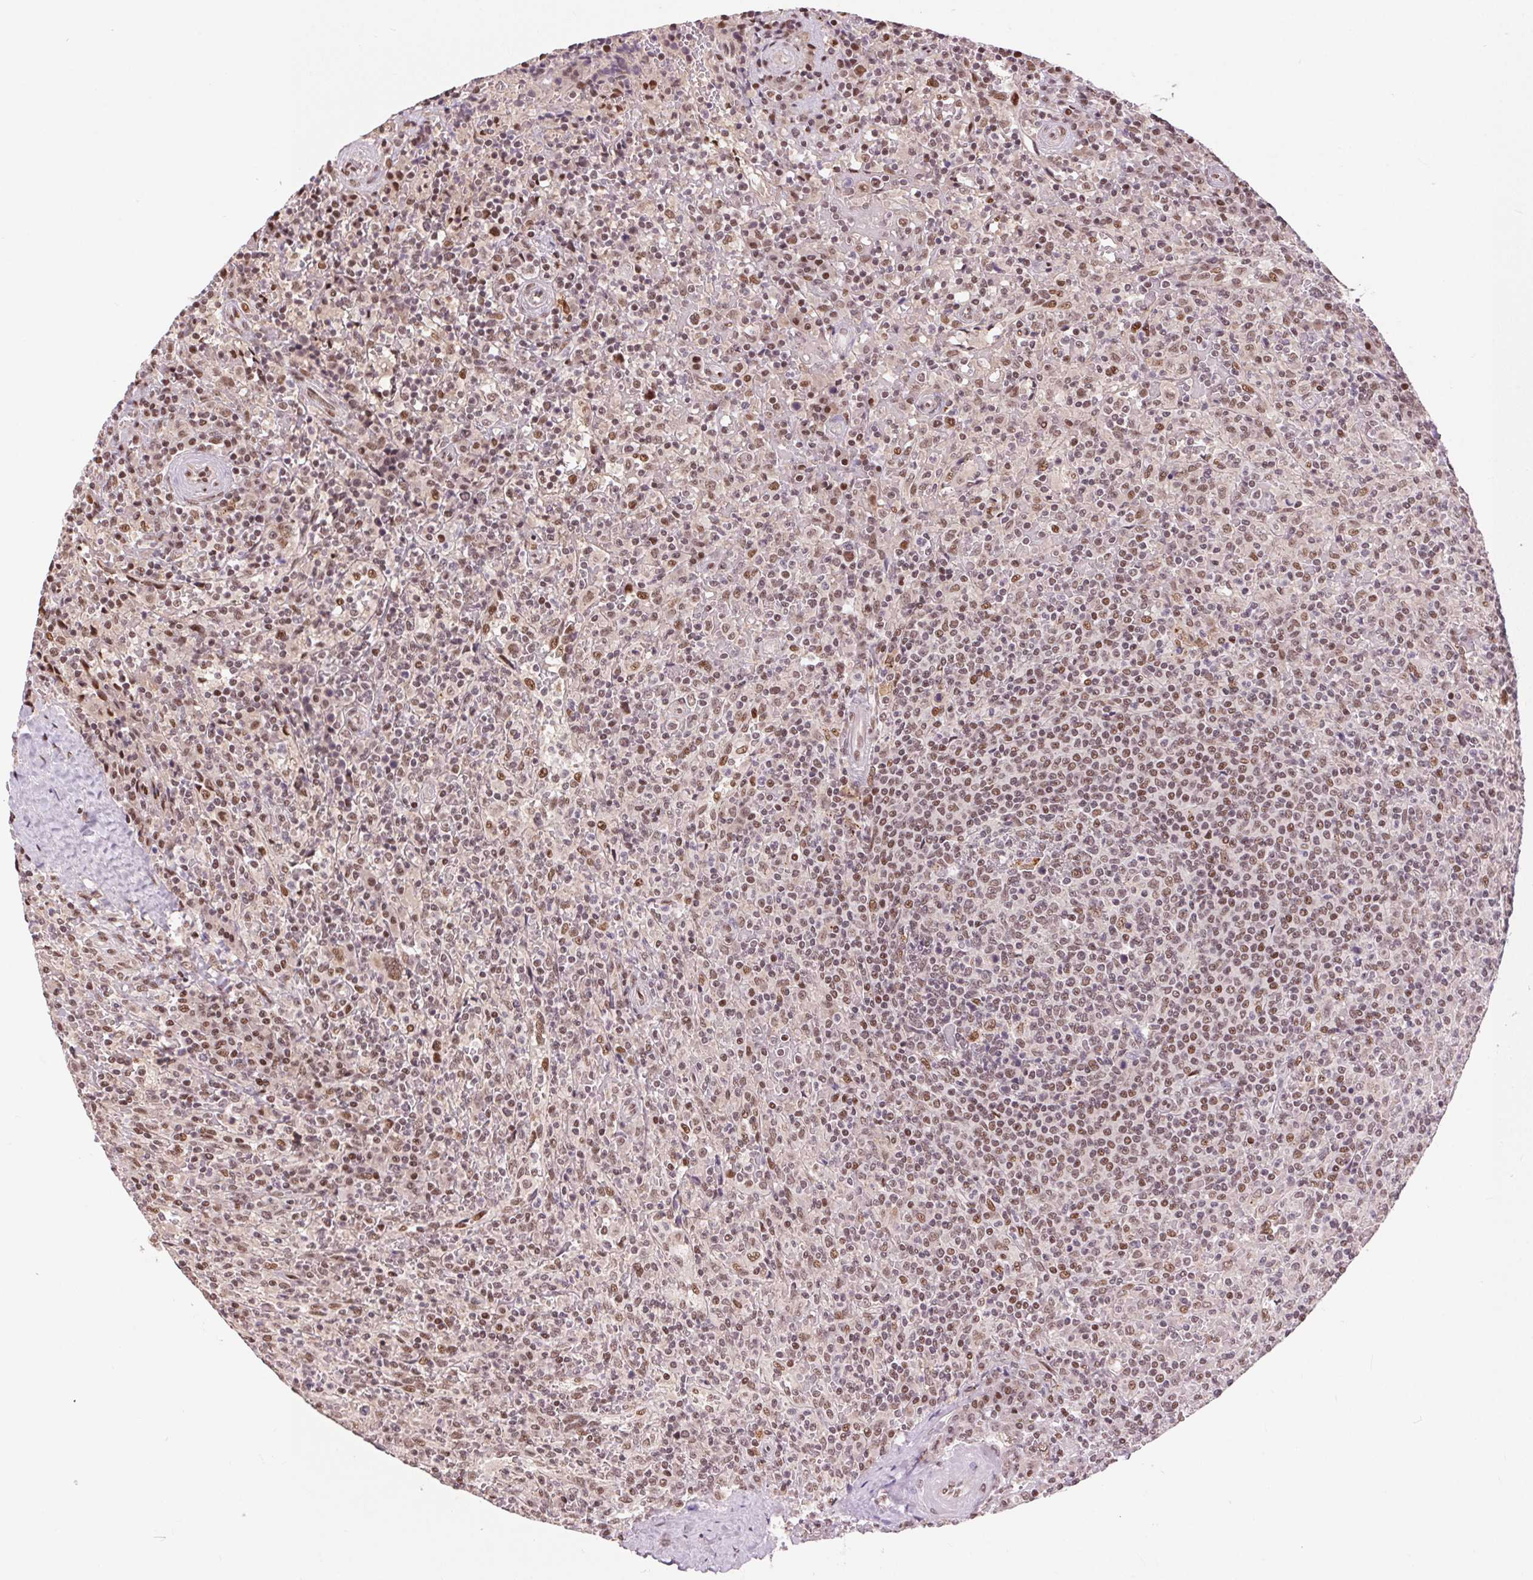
{"staining": {"intensity": "moderate", "quantity": ">75%", "location": "nuclear"}, "tissue": "lymphoma", "cell_type": "Tumor cells", "image_type": "cancer", "snomed": [{"axis": "morphology", "description": "Malignant lymphoma, non-Hodgkin's type, Low grade"}, {"axis": "topography", "description": "Spleen"}], "caption": "Immunohistochemistry (IHC) micrograph of neoplastic tissue: human malignant lymphoma, non-Hodgkin's type (low-grade) stained using immunohistochemistry (IHC) shows medium levels of moderate protein expression localized specifically in the nuclear of tumor cells, appearing as a nuclear brown color.", "gene": "RAD23A", "patient": {"sex": "male", "age": 62}}